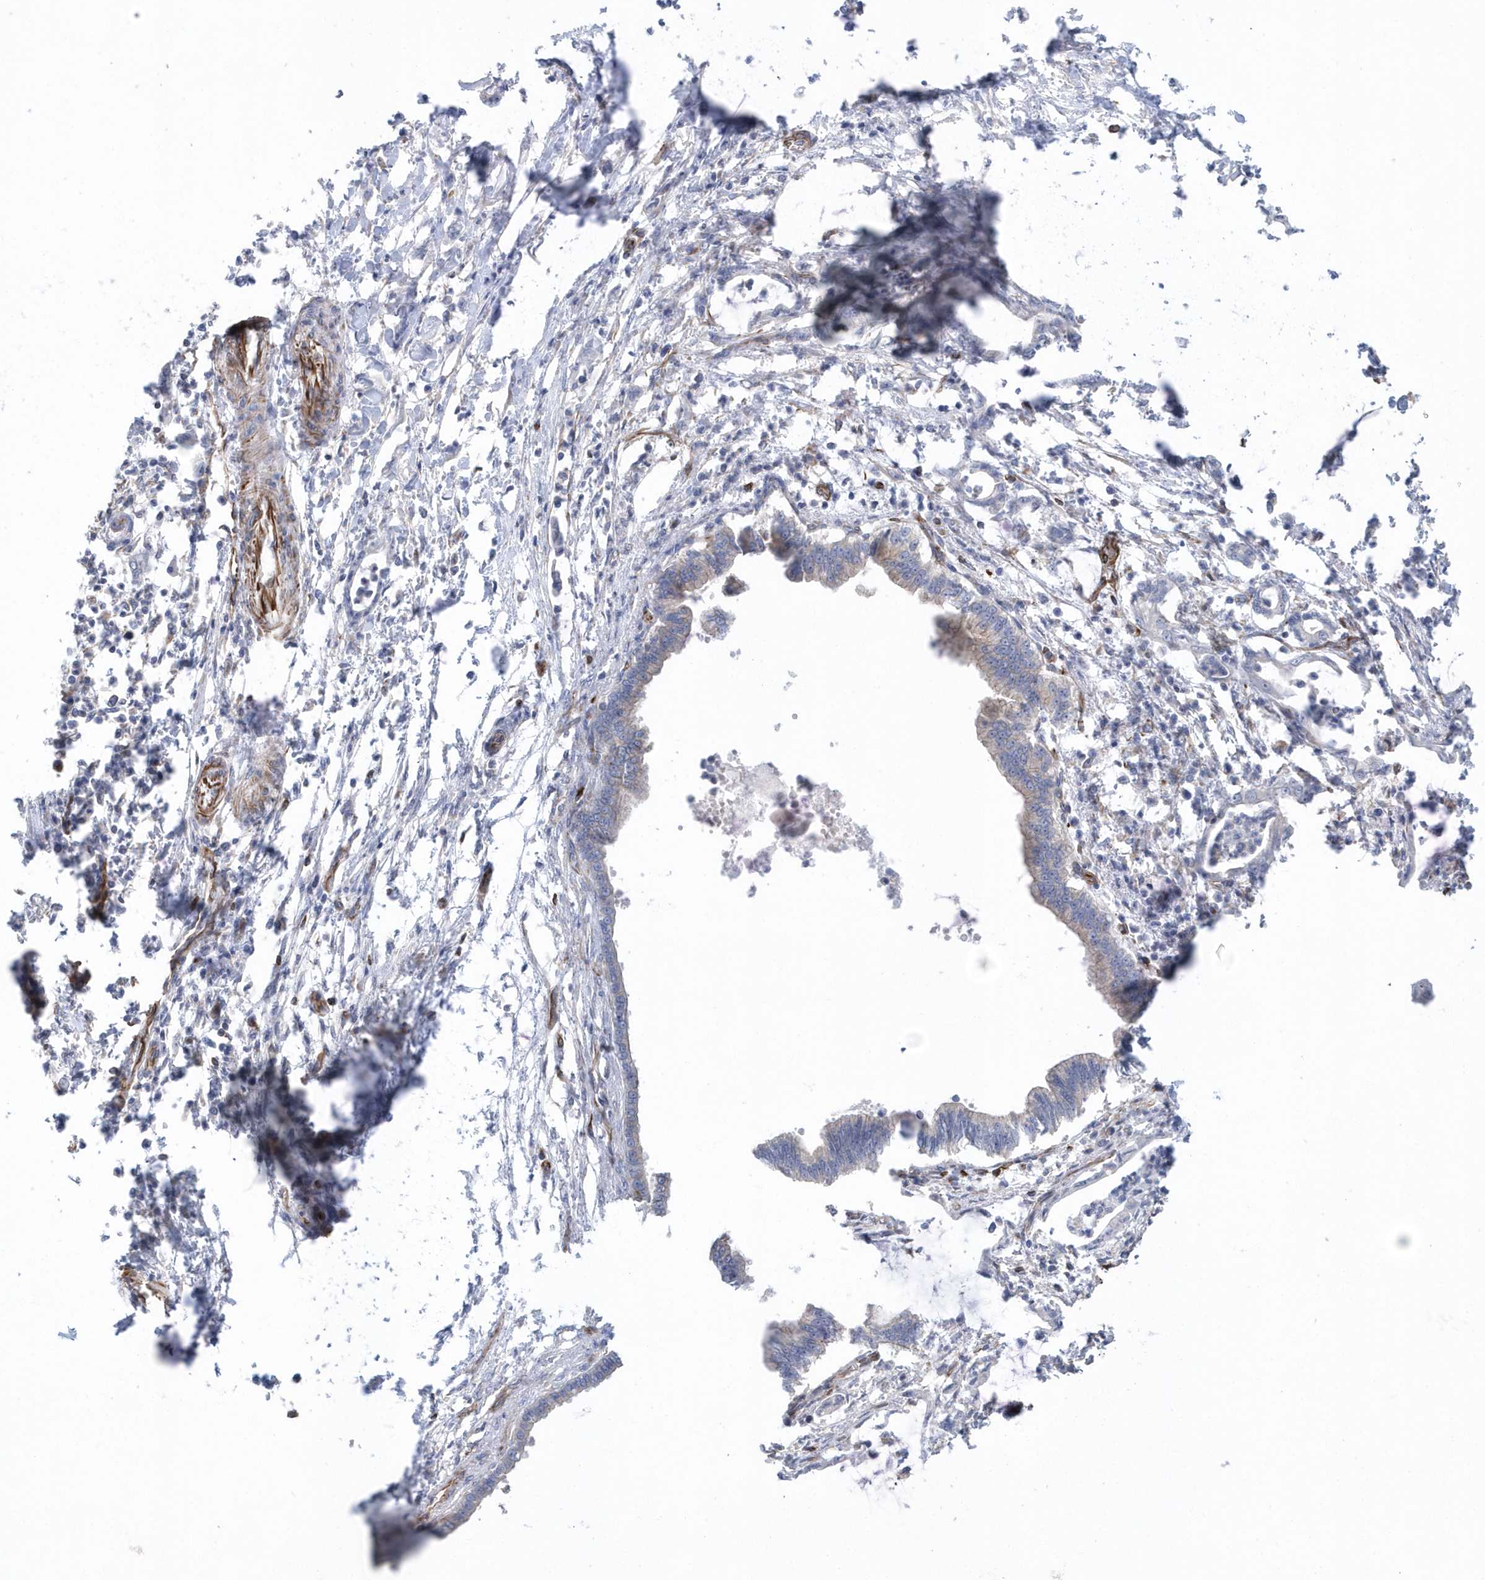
{"staining": {"intensity": "negative", "quantity": "none", "location": "none"}, "tissue": "pancreatic cancer", "cell_type": "Tumor cells", "image_type": "cancer", "snomed": [{"axis": "morphology", "description": "Adenocarcinoma, NOS"}, {"axis": "topography", "description": "Pancreas"}], "caption": "A histopathology image of human pancreatic adenocarcinoma is negative for staining in tumor cells. The staining is performed using DAB brown chromogen with nuclei counter-stained in using hematoxylin.", "gene": "RAB17", "patient": {"sex": "female", "age": 55}}